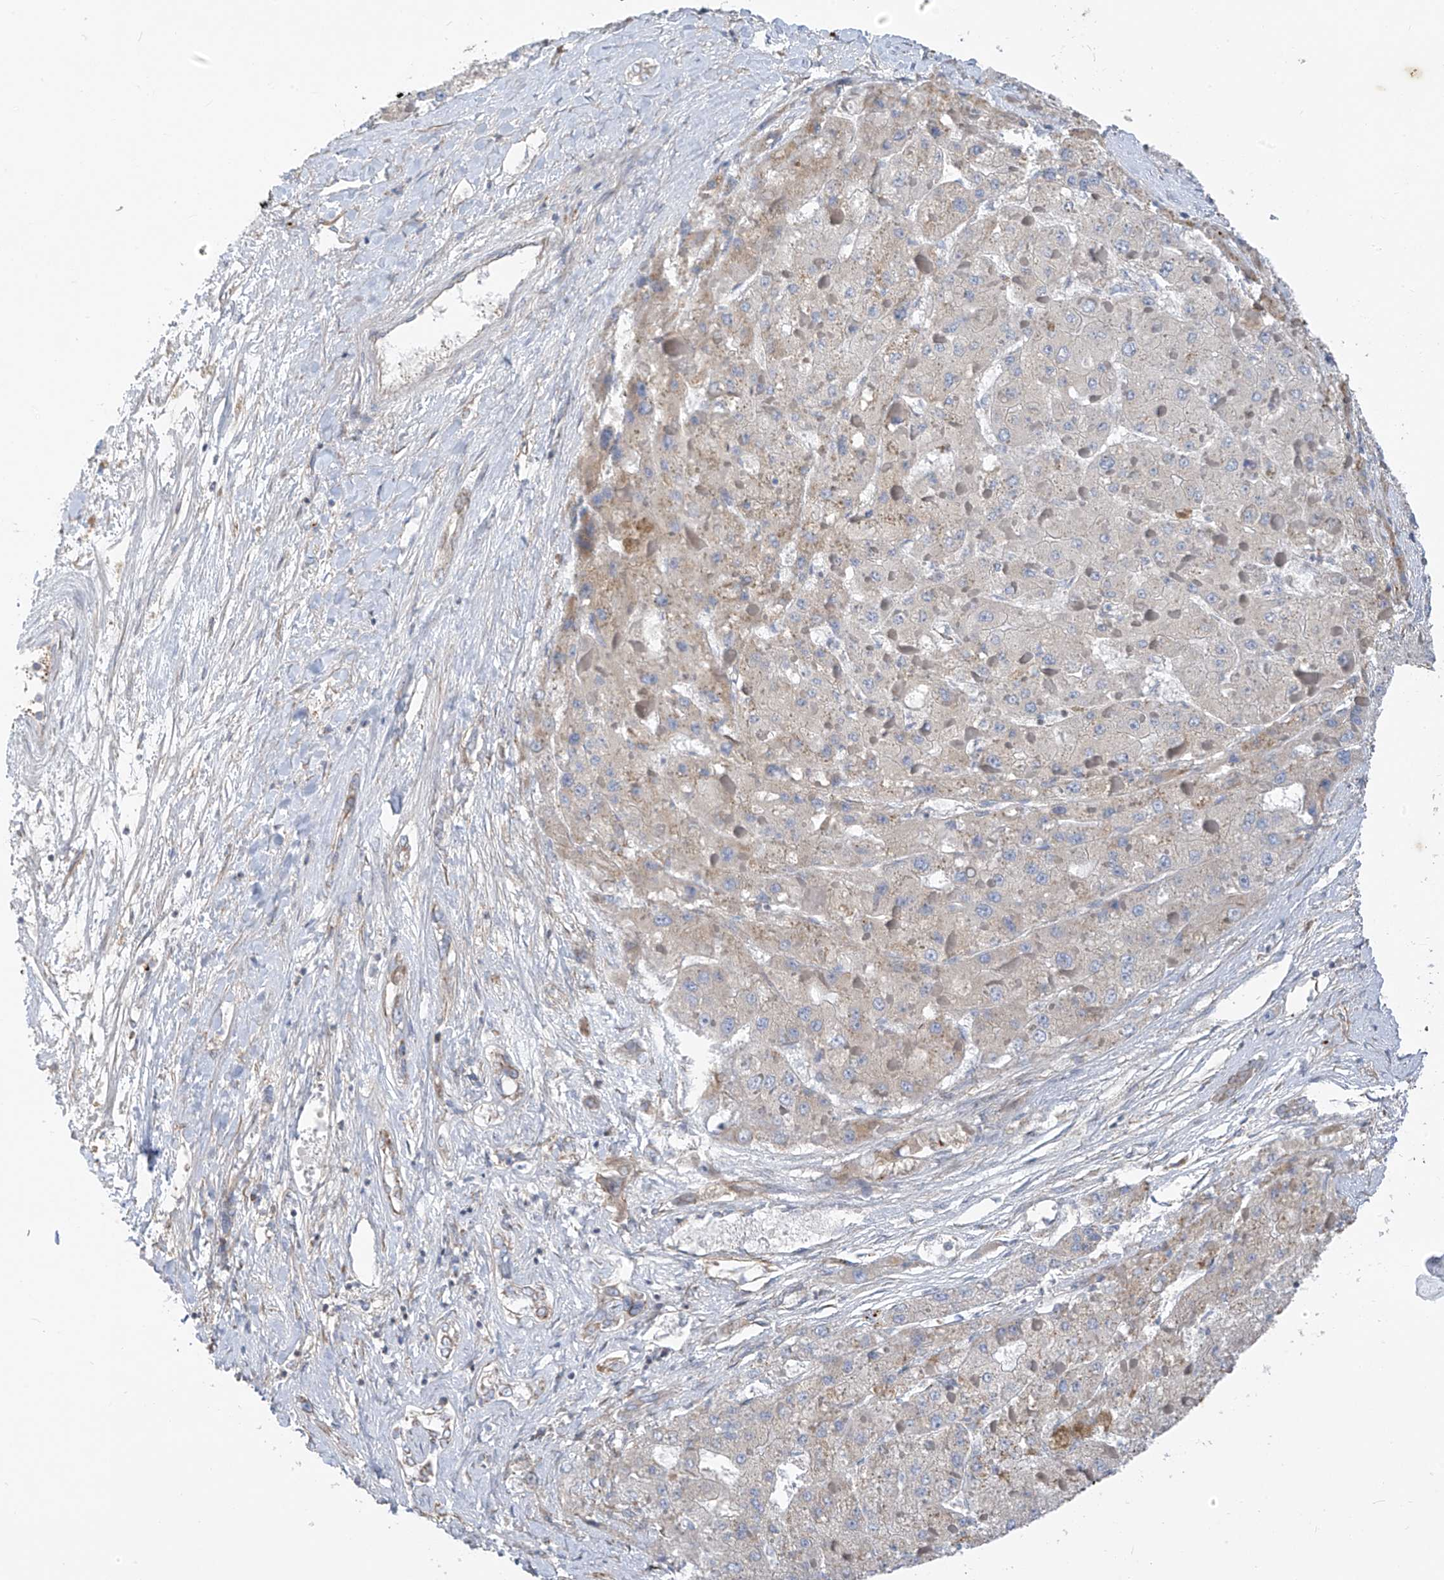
{"staining": {"intensity": "negative", "quantity": "none", "location": "none"}, "tissue": "liver cancer", "cell_type": "Tumor cells", "image_type": "cancer", "snomed": [{"axis": "morphology", "description": "Carcinoma, Hepatocellular, NOS"}, {"axis": "topography", "description": "Liver"}], "caption": "DAB immunohistochemical staining of liver cancer displays no significant expression in tumor cells. (DAB immunohistochemistry, high magnification).", "gene": "EOMES", "patient": {"sex": "female", "age": 73}}